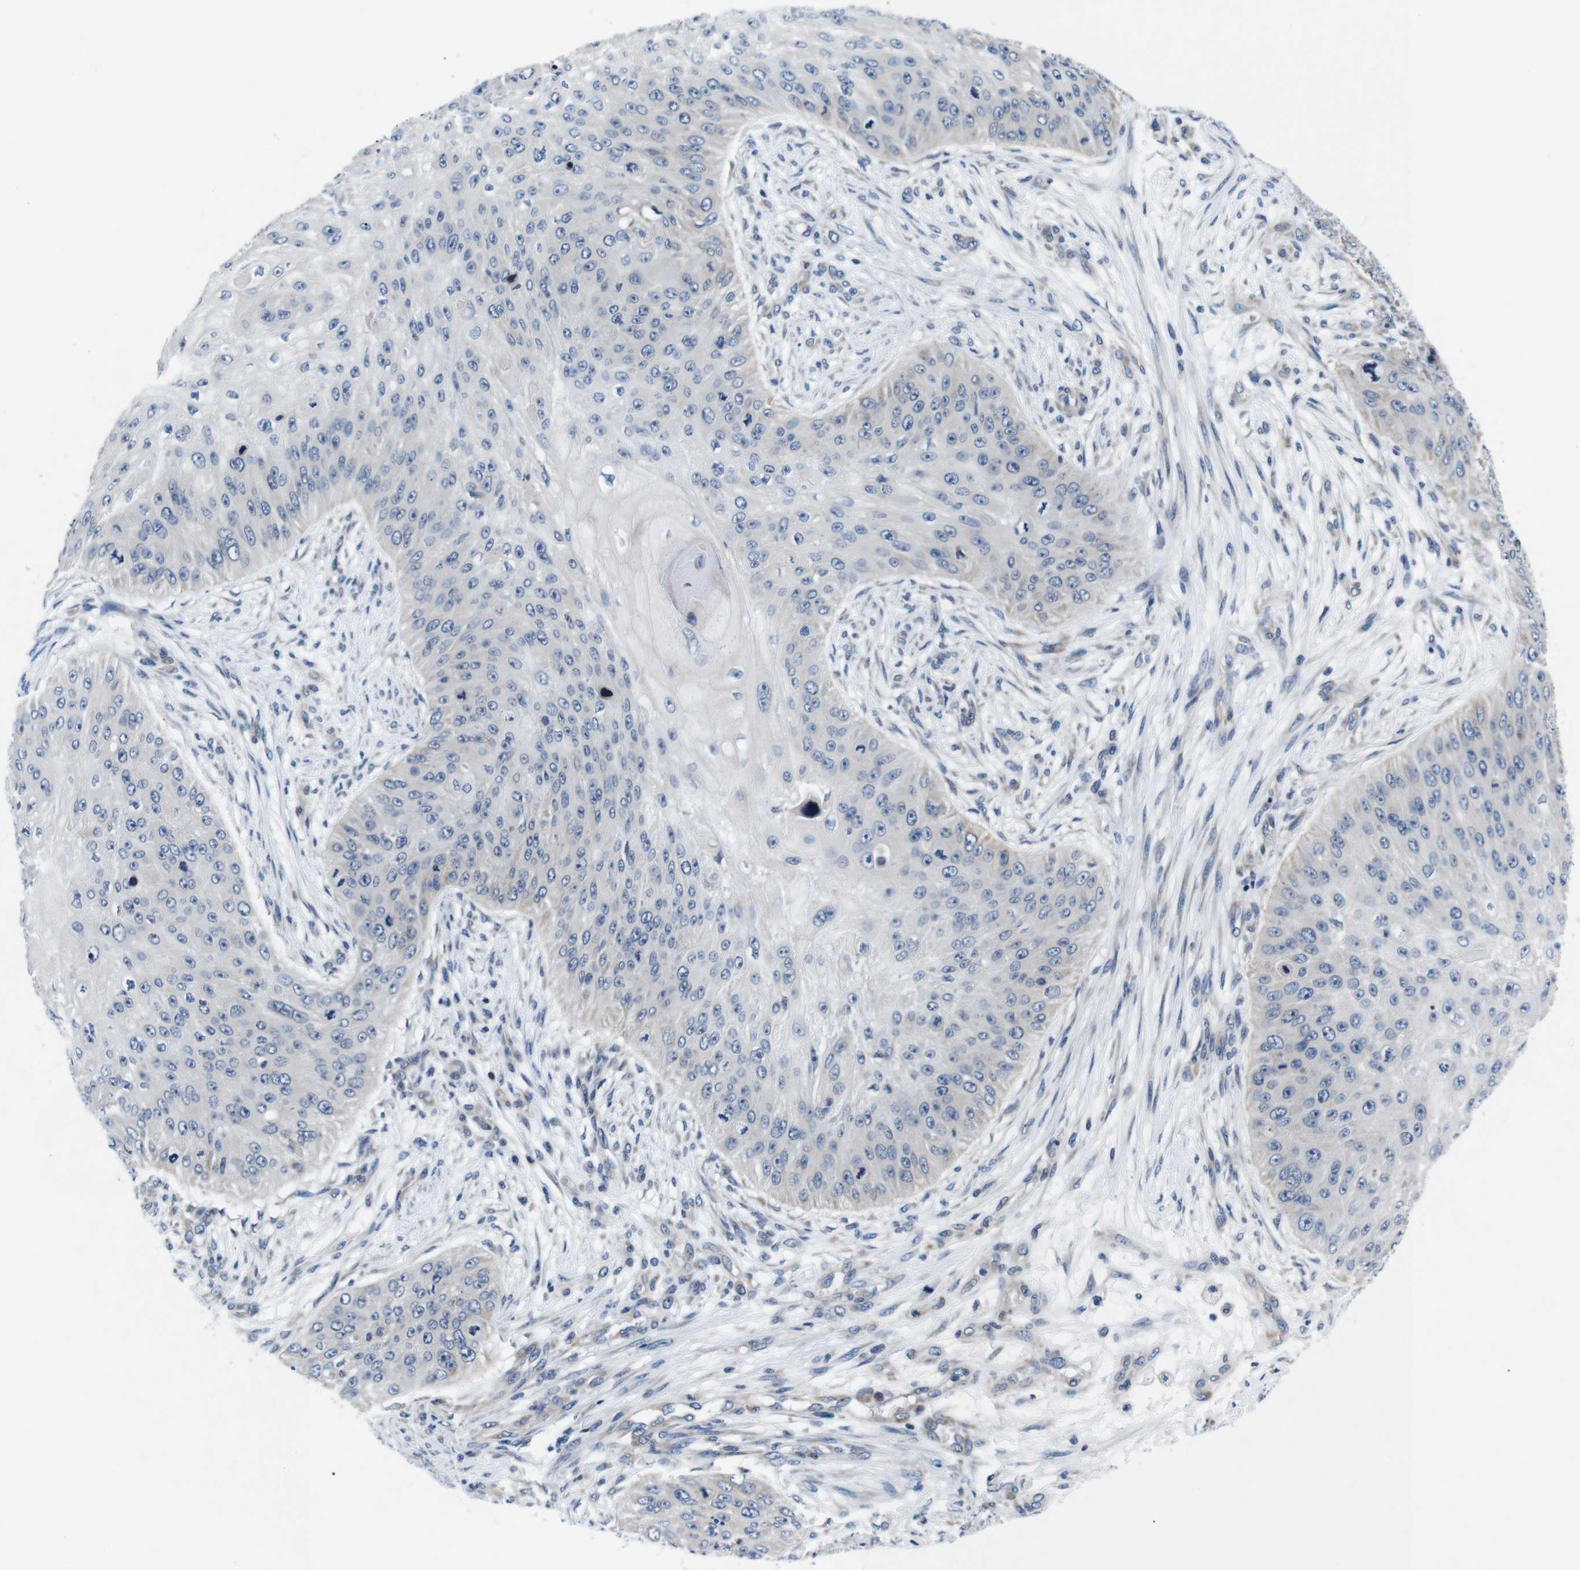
{"staining": {"intensity": "negative", "quantity": "none", "location": "none"}, "tissue": "skin cancer", "cell_type": "Tumor cells", "image_type": "cancer", "snomed": [{"axis": "morphology", "description": "Squamous cell carcinoma, NOS"}, {"axis": "topography", "description": "Skin"}], "caption": "IHC image of neoplastic tissue: skin cancer stained with DAB reveals no significant protein positivity in tumor cells.", "gene": "JAK1", "patient": {"sex": "female", "age": 80}}